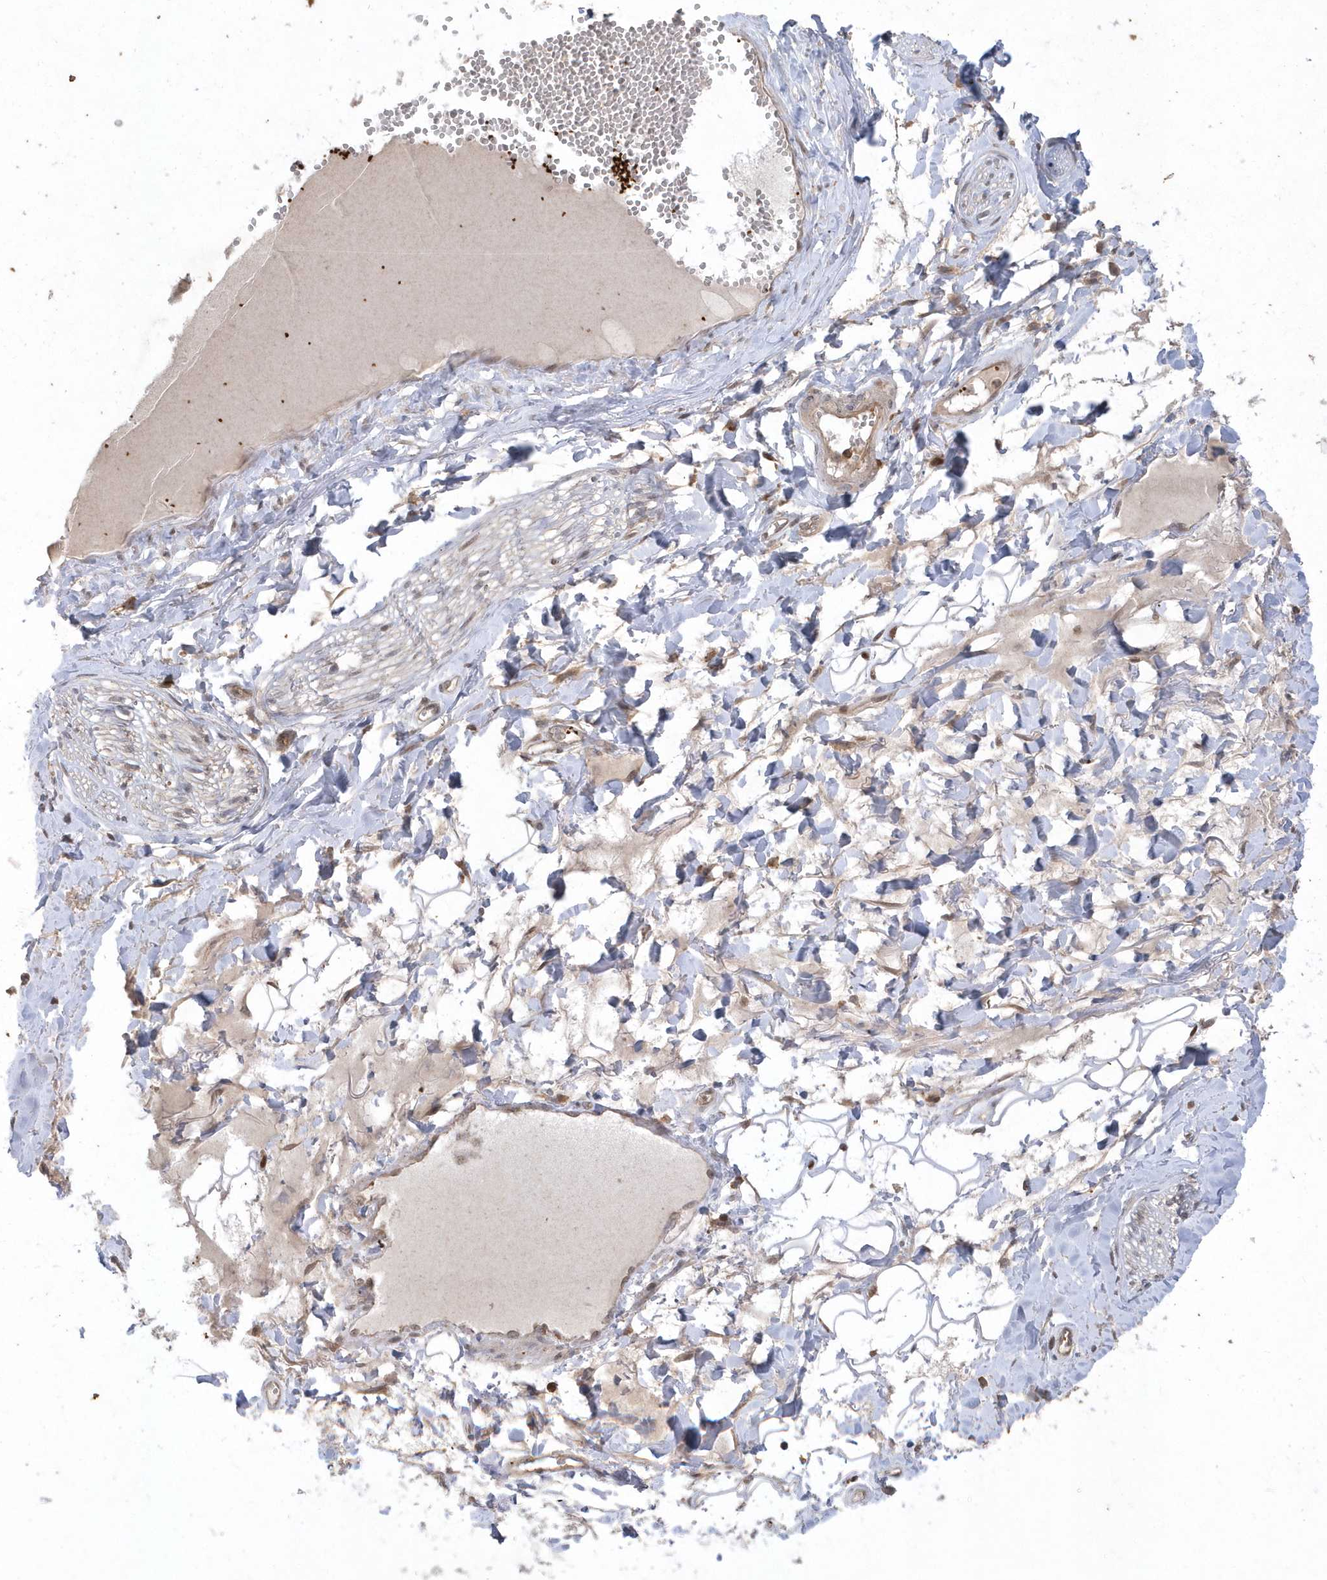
{"staining": {"intensity": "negative", "quantity": "none", "location": "none"}, "tissue": "adipose tissue", "cell_type": "Adipocytes", "image_type": "normal", "snomed": [{"axis": "morphology", "description": "Normal tissue, NOS"}, {"axis": "morphology", "description": "Inflammation, NOS"}, {"axis": "topography", "description": "Salivary gland"}, {"axis": "topography", "description": "Peripheral nerve tissue"}], "caption": "This histopathology image is of normal adipose tissue stained with IHC to label a protein in brown with the nuclei are counter-stained blue. There is no expression in adipocytes.", "gene": "ACYP1", "patient": {"sex": "female", "age": 75}}